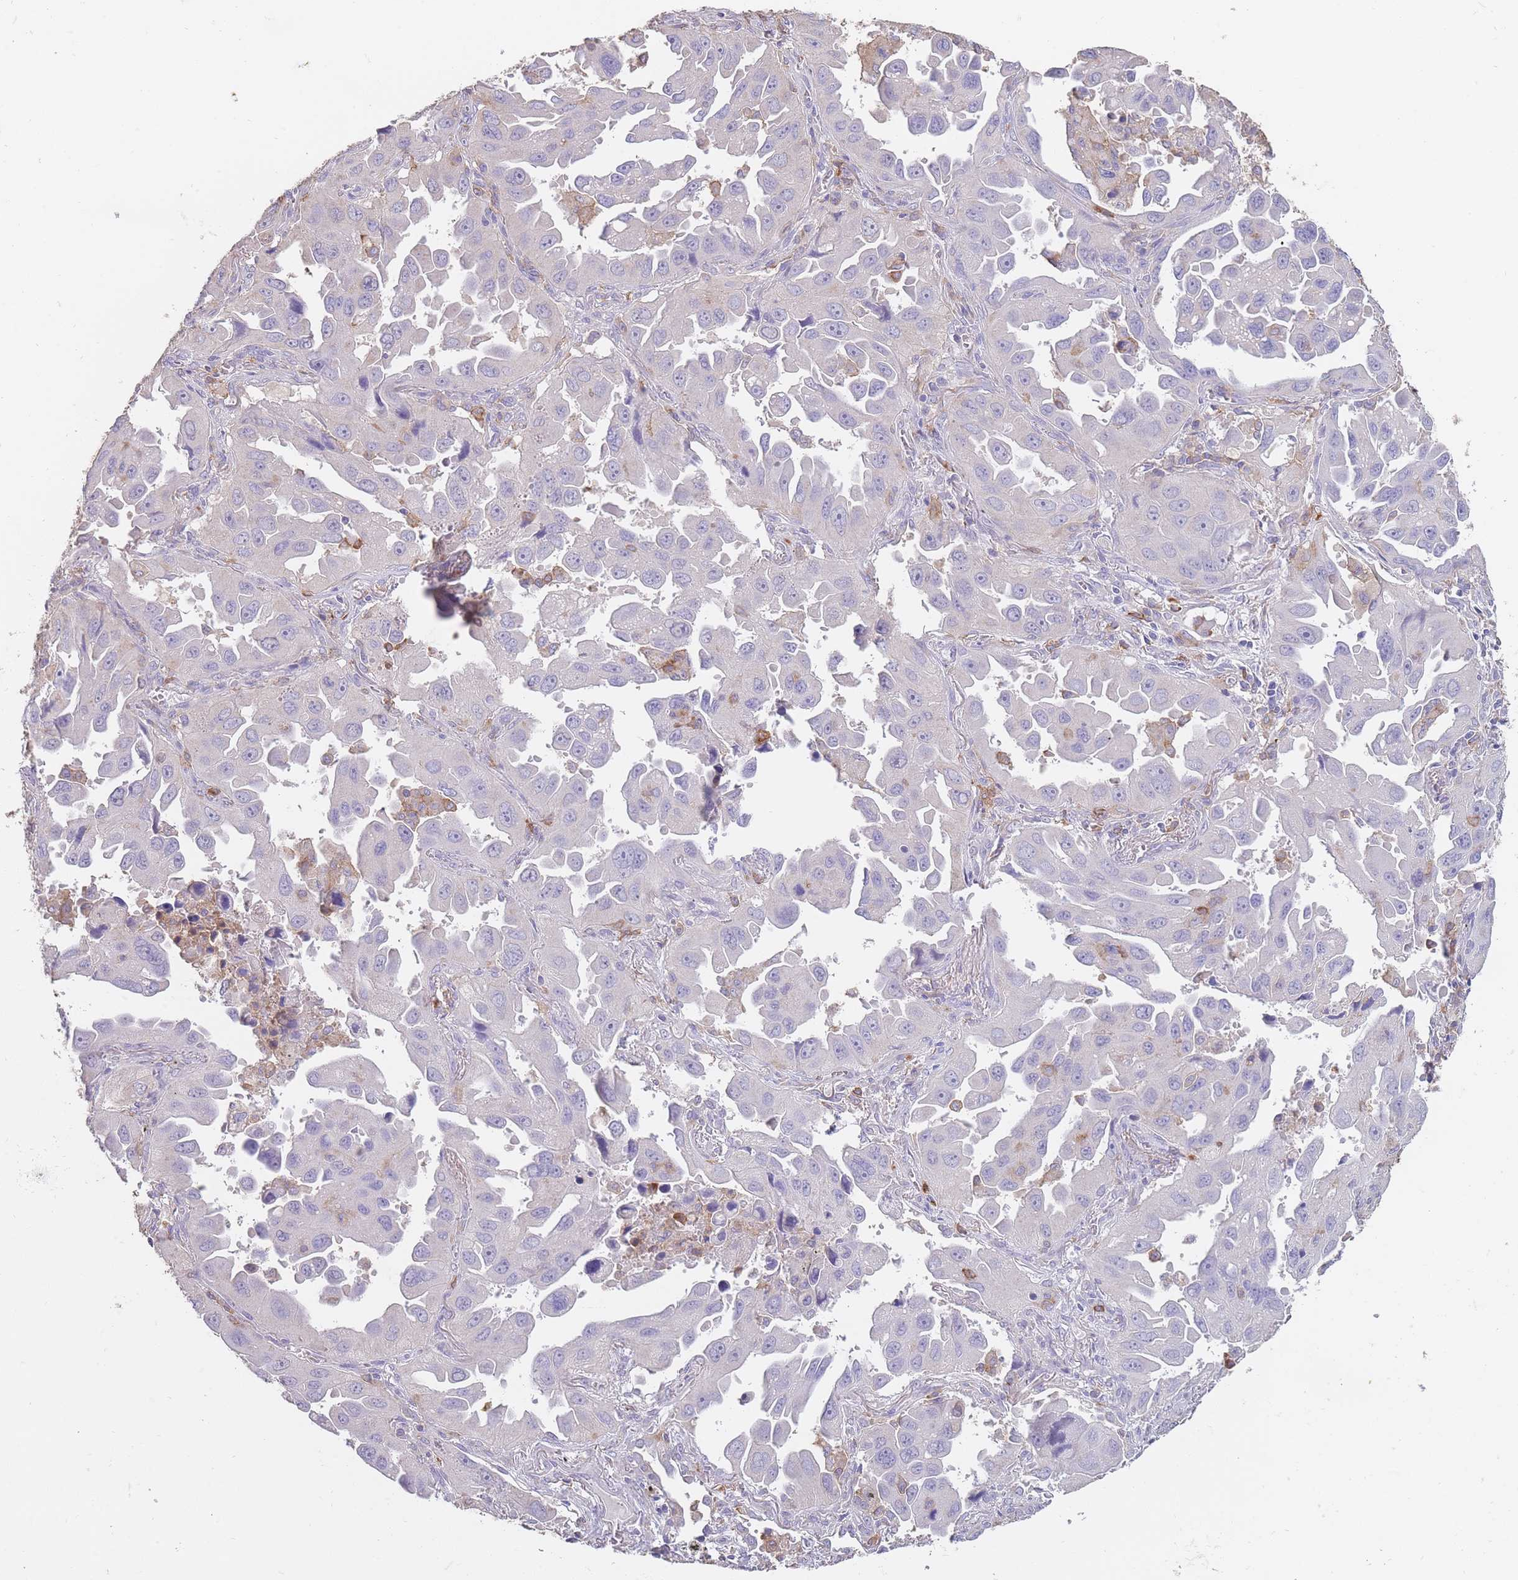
{"staining": {"intensity": "negative", "quantity": "none", "location": "none"}, "tissue": "lung cancer", "cell_type": "Tumor cells", "image_type": "cancer", "snomed": [{"axis": "morphology", "description": "Adenocarcinoma, NOS"}, {"axis": "topography", "description": "Lung"}], "caption": "DAB immunohistochemical staining of human lung adenocarcinoma shows no significant staining in tumor cells.", "gene": "CLEC12A", "patient": {"sex": "male", "age": 66}}